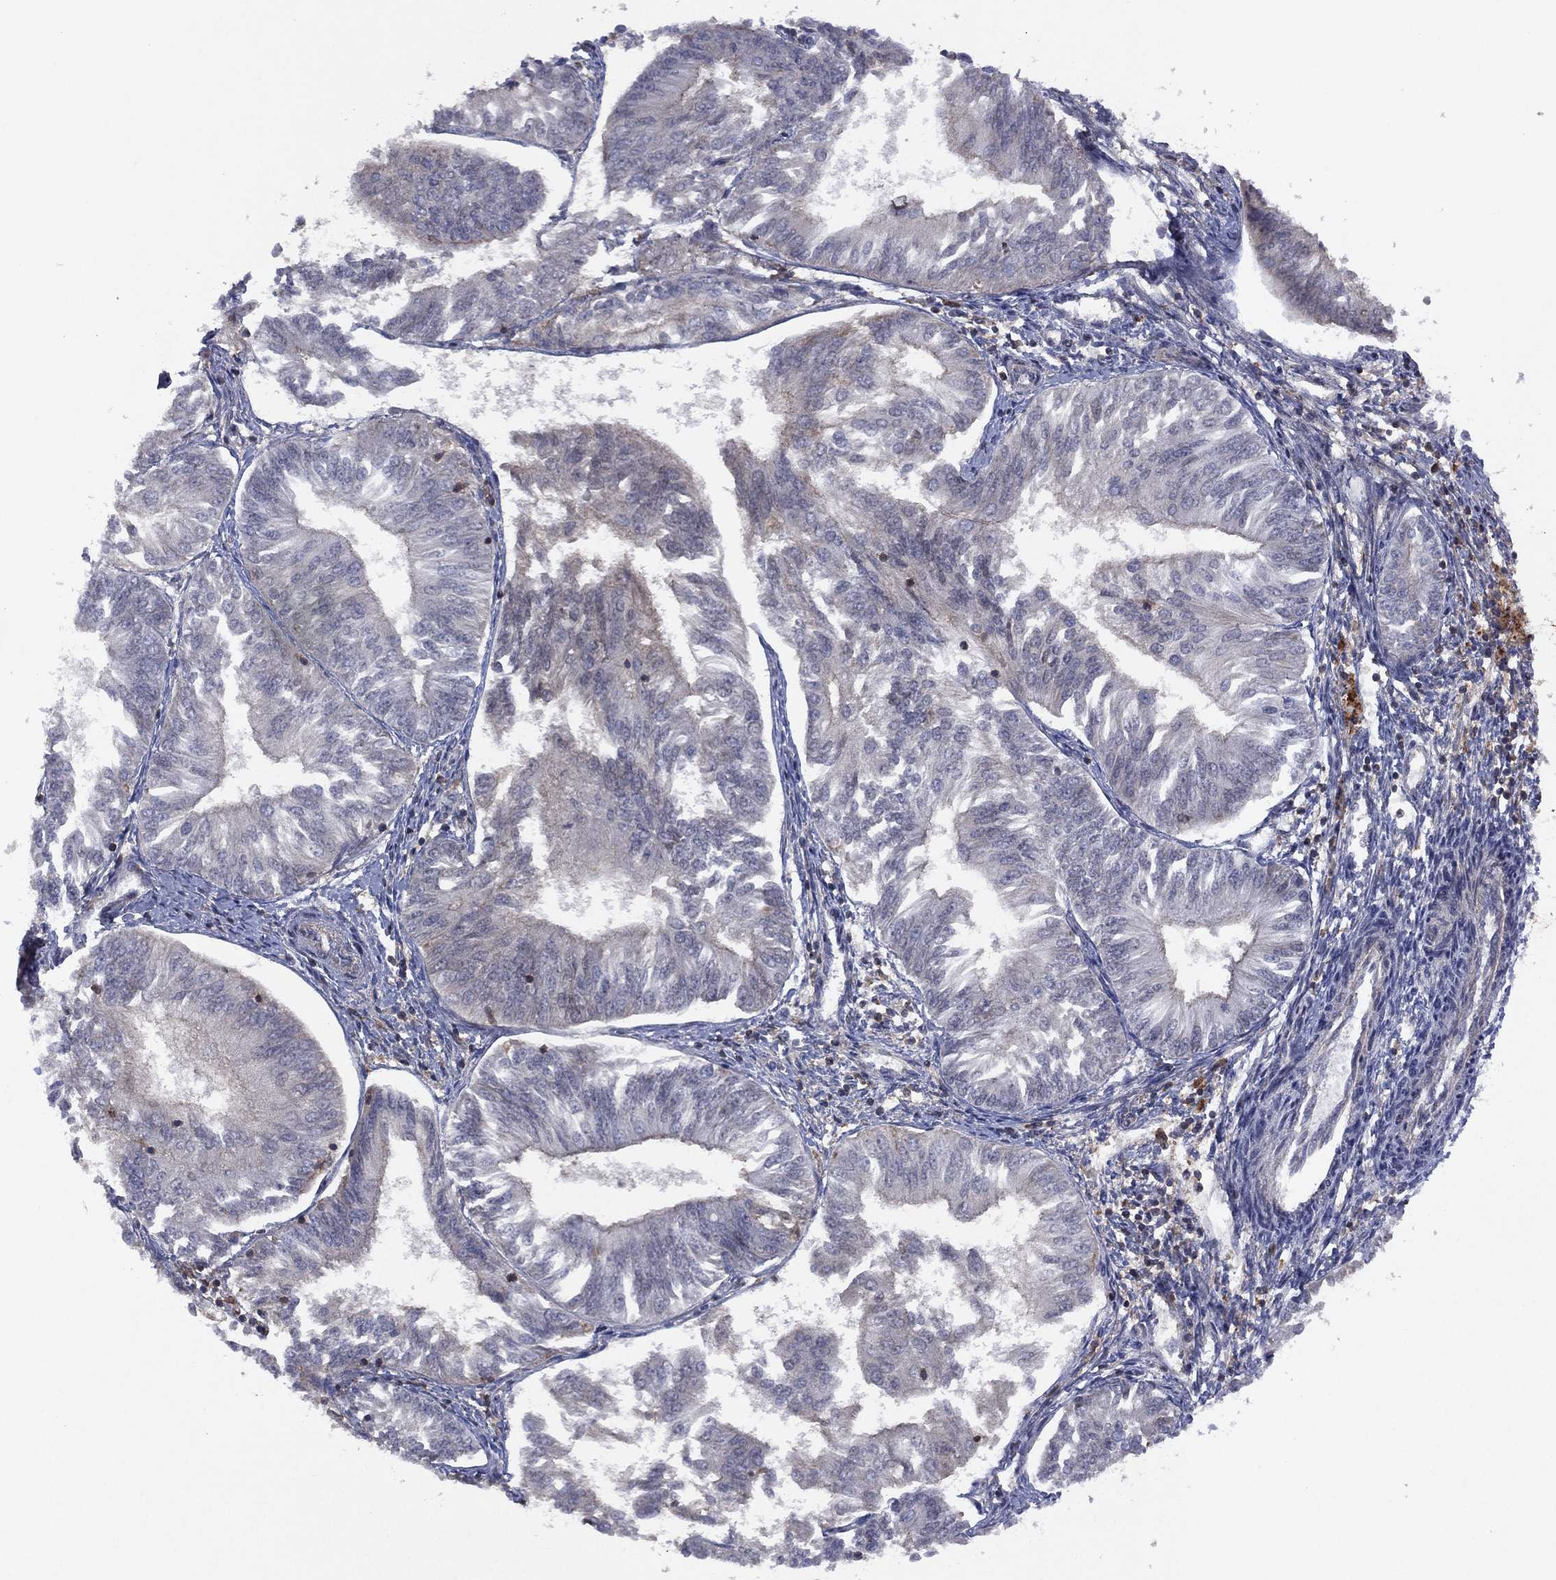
{"staining": {"intensity": "negative", "quantity": "none", "location": "none"}, "tissue": "endometrial cancer", "cell_type": "Tumor cells", "image_type": "cancer", "snomed": [{"axis": "morphology", "description": "Adenocarcinoma, NOS"}, {"axis": "topography", "description": "Endometrium"}], "caption": "Human endometrial cancer (adenocarcinoma) stained for a protein using immunohistochemistry (IHC) displays no positivity in tumor cells.", "gene": "DOCK8", "patient": {"sex": "female", "age": 58}}